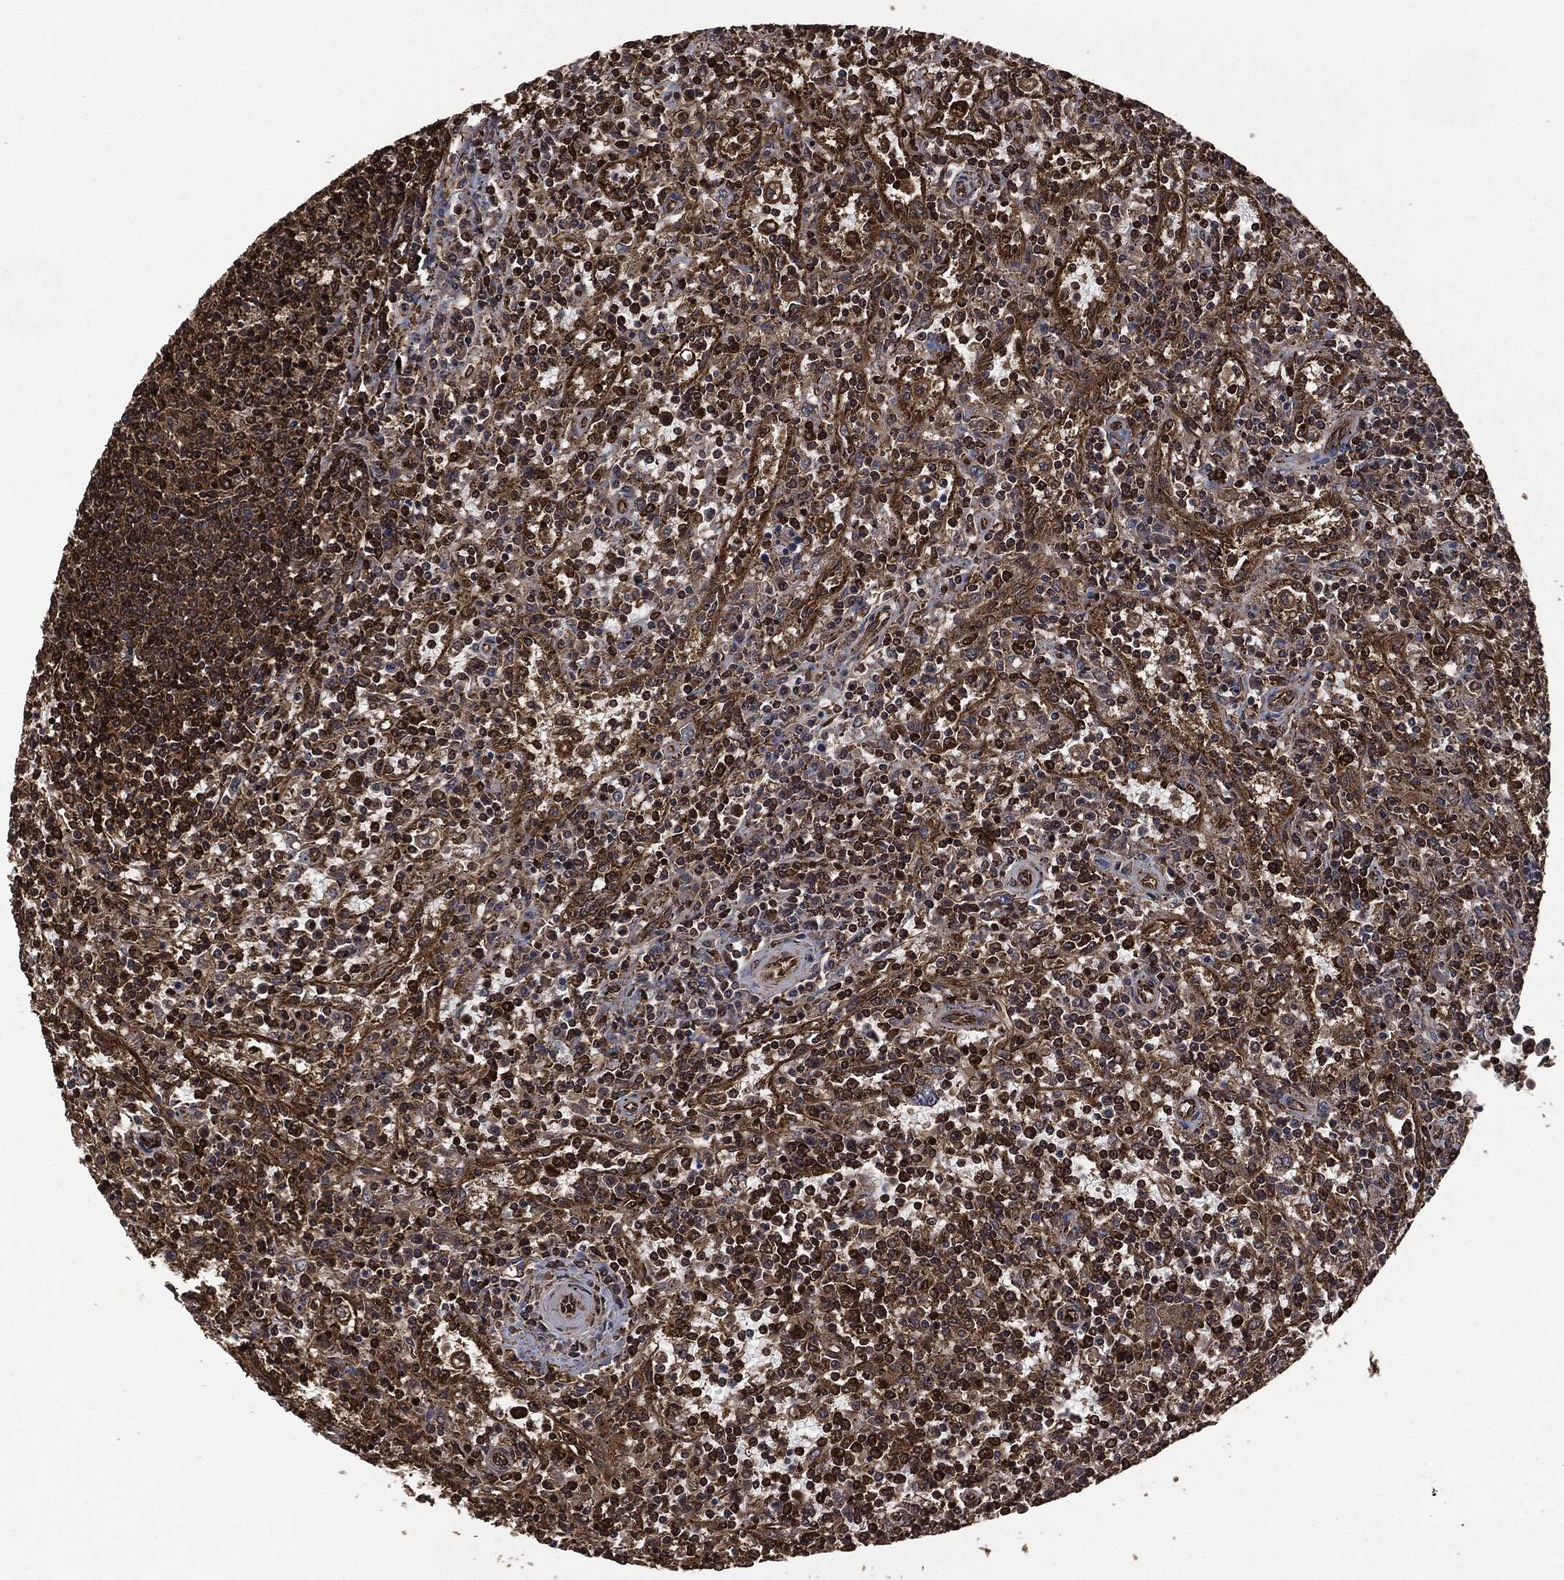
{"staining": {"intensity": "moderate", "quantity": "25%-75%", "location": "cytoplasmic/membranous"}, "tissue": "lymphoma", "cell_type": "Tumor cells", "image_type": "cancer", "snomed": [{"axis": "morphology", "description": "Malignant lymphoma, non-Hodgkin's type, Low grade"}, {"axis": "topography", "description": "Spleen"}], "caption": "Lymphoma stained with a brown dye demonstrates moderate cytoplasmic/membranous positive expression in approximately 25%-75% of tumor cells.", "gene": "HRAS", "patient": {"sex": "male", "age": 62}}